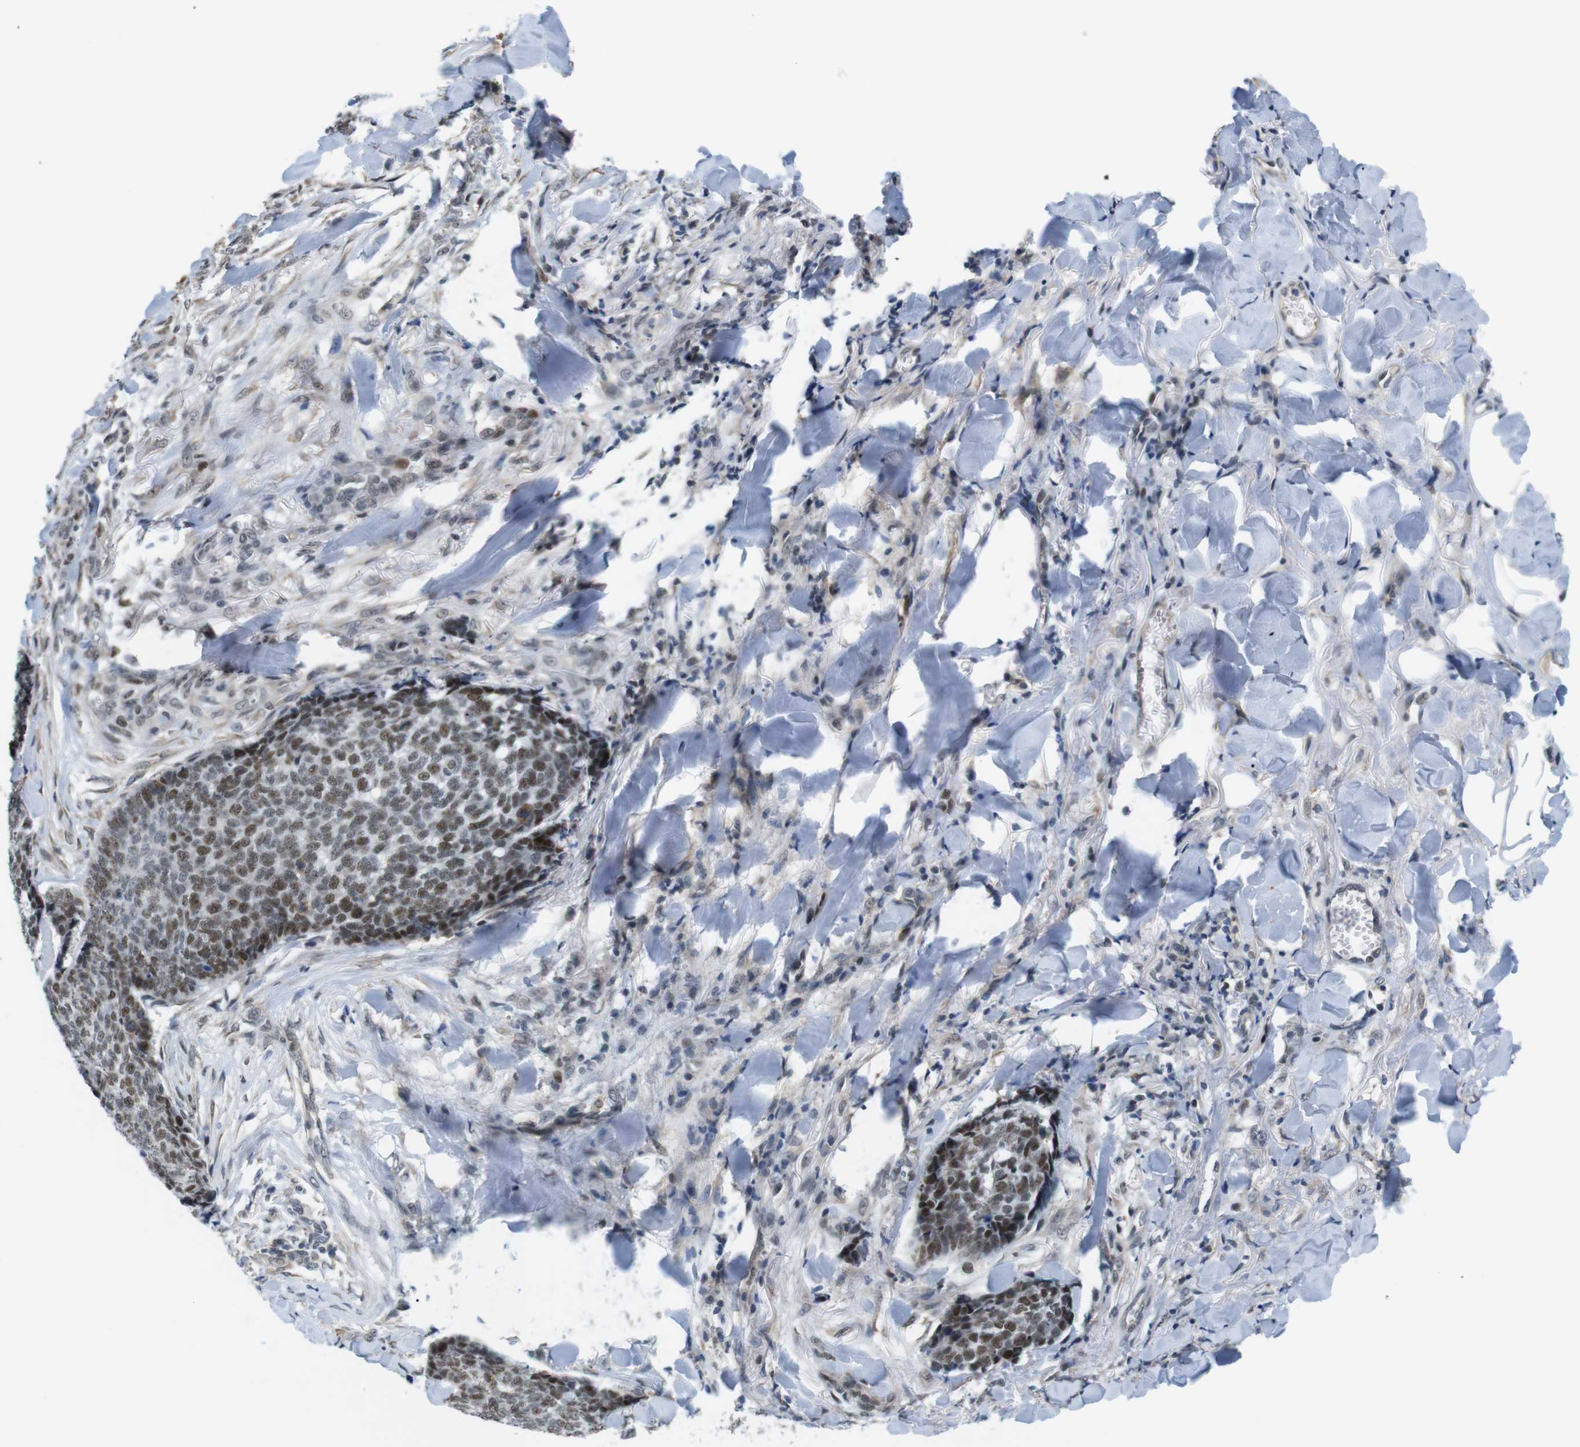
{"staining": {"intensity": "moderate", "quantity": ">75%", "location": "nuclear"}, "tissue": "skin cancer", "cell_type": "Tumor cells", "image_type": "cancer", "snomed": [{"axis": "morphology", "description": "Basal cell carcinoma"}, {"axis": "topography", "description": "Skin"}], "caption": "Protein staining exhibits moderate nuclear staining in about >75% of tumor cells in skin cancer. (Brightfield microscopy of DAB IHC at high magnification).", "gene": "SMCO2", "patient": {"sex": "male", "age": 84}}